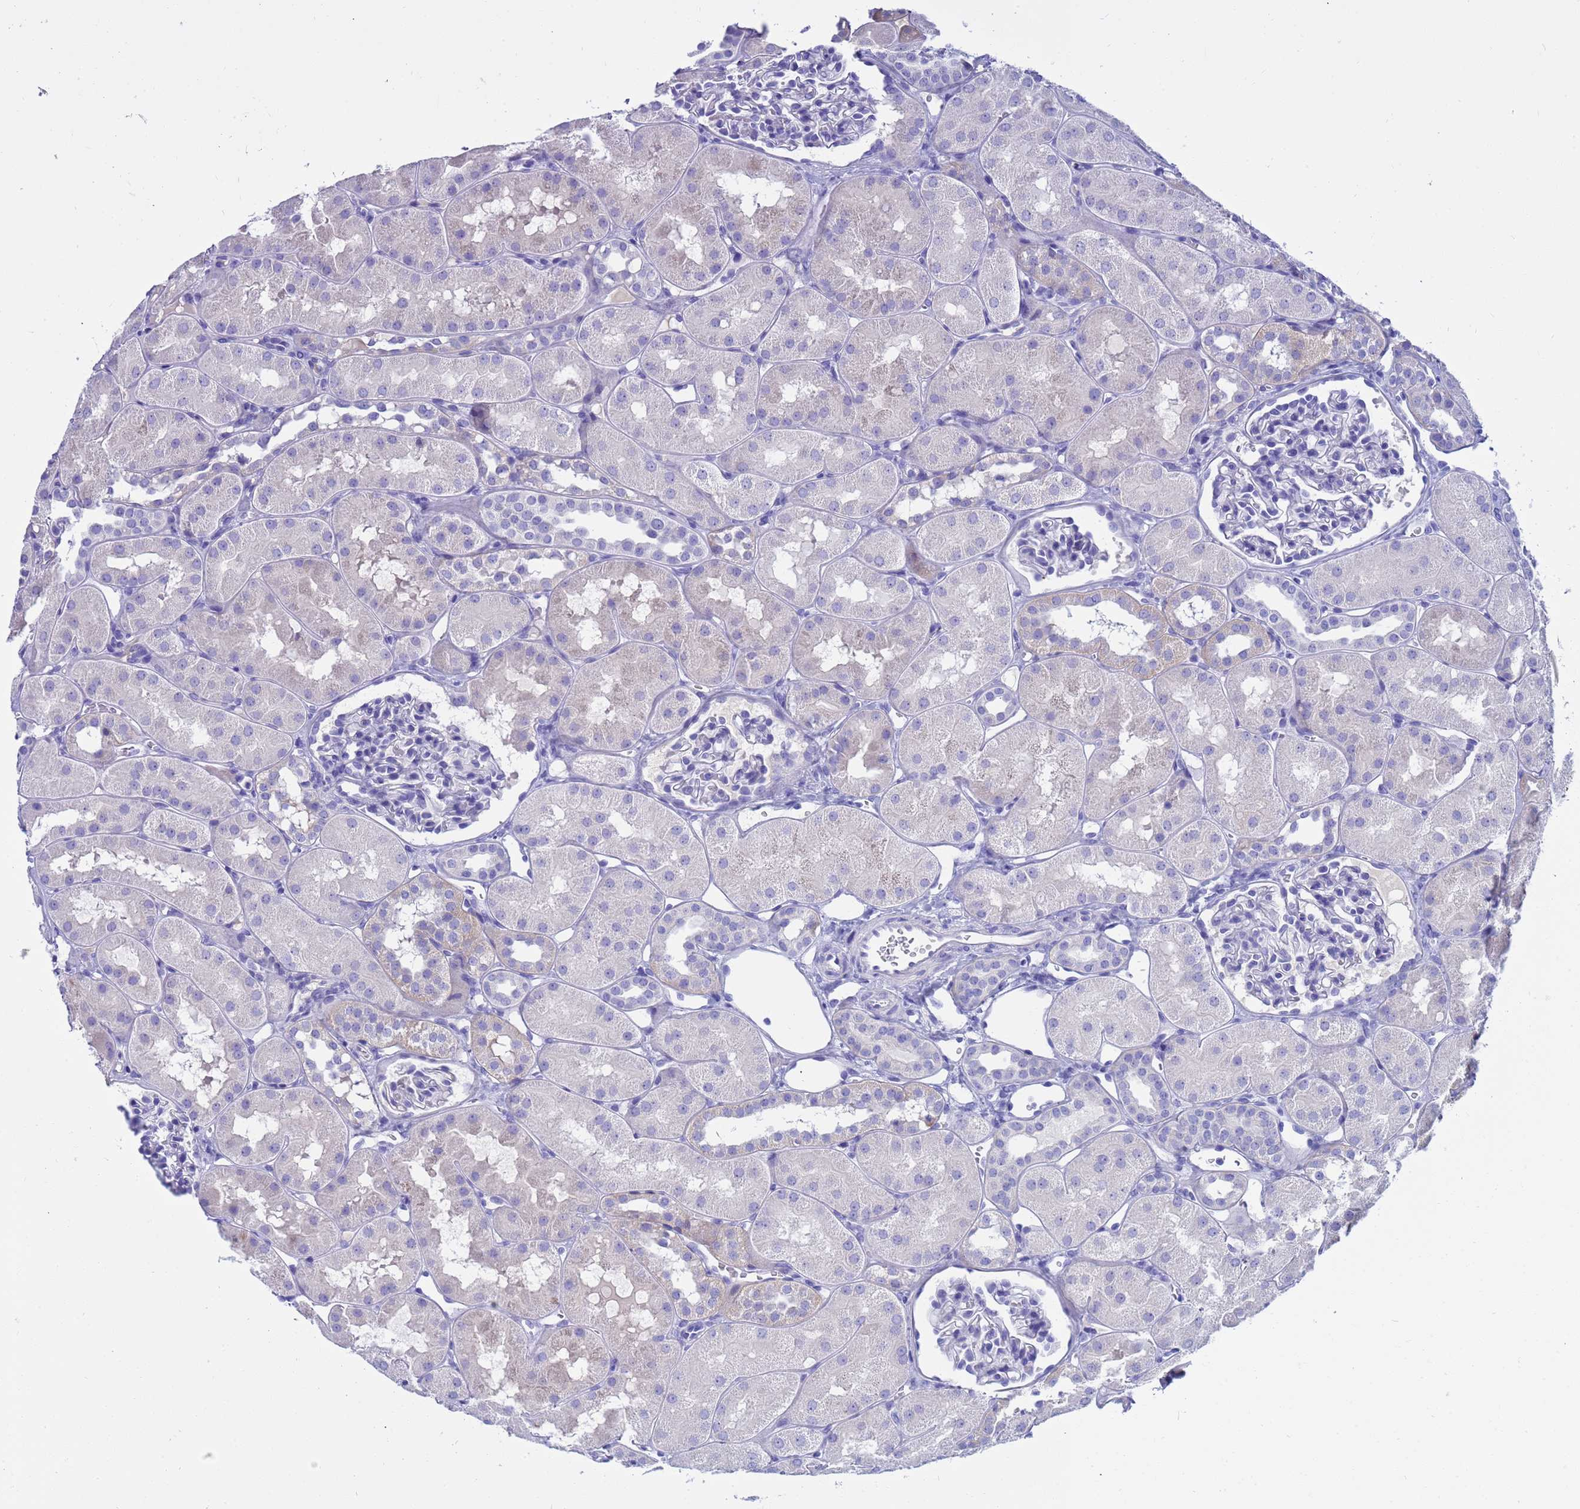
{"staining": {"intensity": "negative", "quantity": "none", "location": "none"}, "tissue": "kidney", "cell_type": "Cells in glomeruli", "image_type": "normal", "snomed": [{"axis": "morphology", "description": "Normal tissue, NOS"}, {"axis": "topography", "description": "Kidney"}, {"axis": "topography", "description": "Urinary bladder"}], "caption": "Immunohistochemistry of benign human kidney displays no expression in cells in glomeruli. (DAB (3,3'-diaminobenzidine) IHC with hematoxylin counter stain).", "gene": "SYCN", "patient": {"sex": "male", "age": 16}}